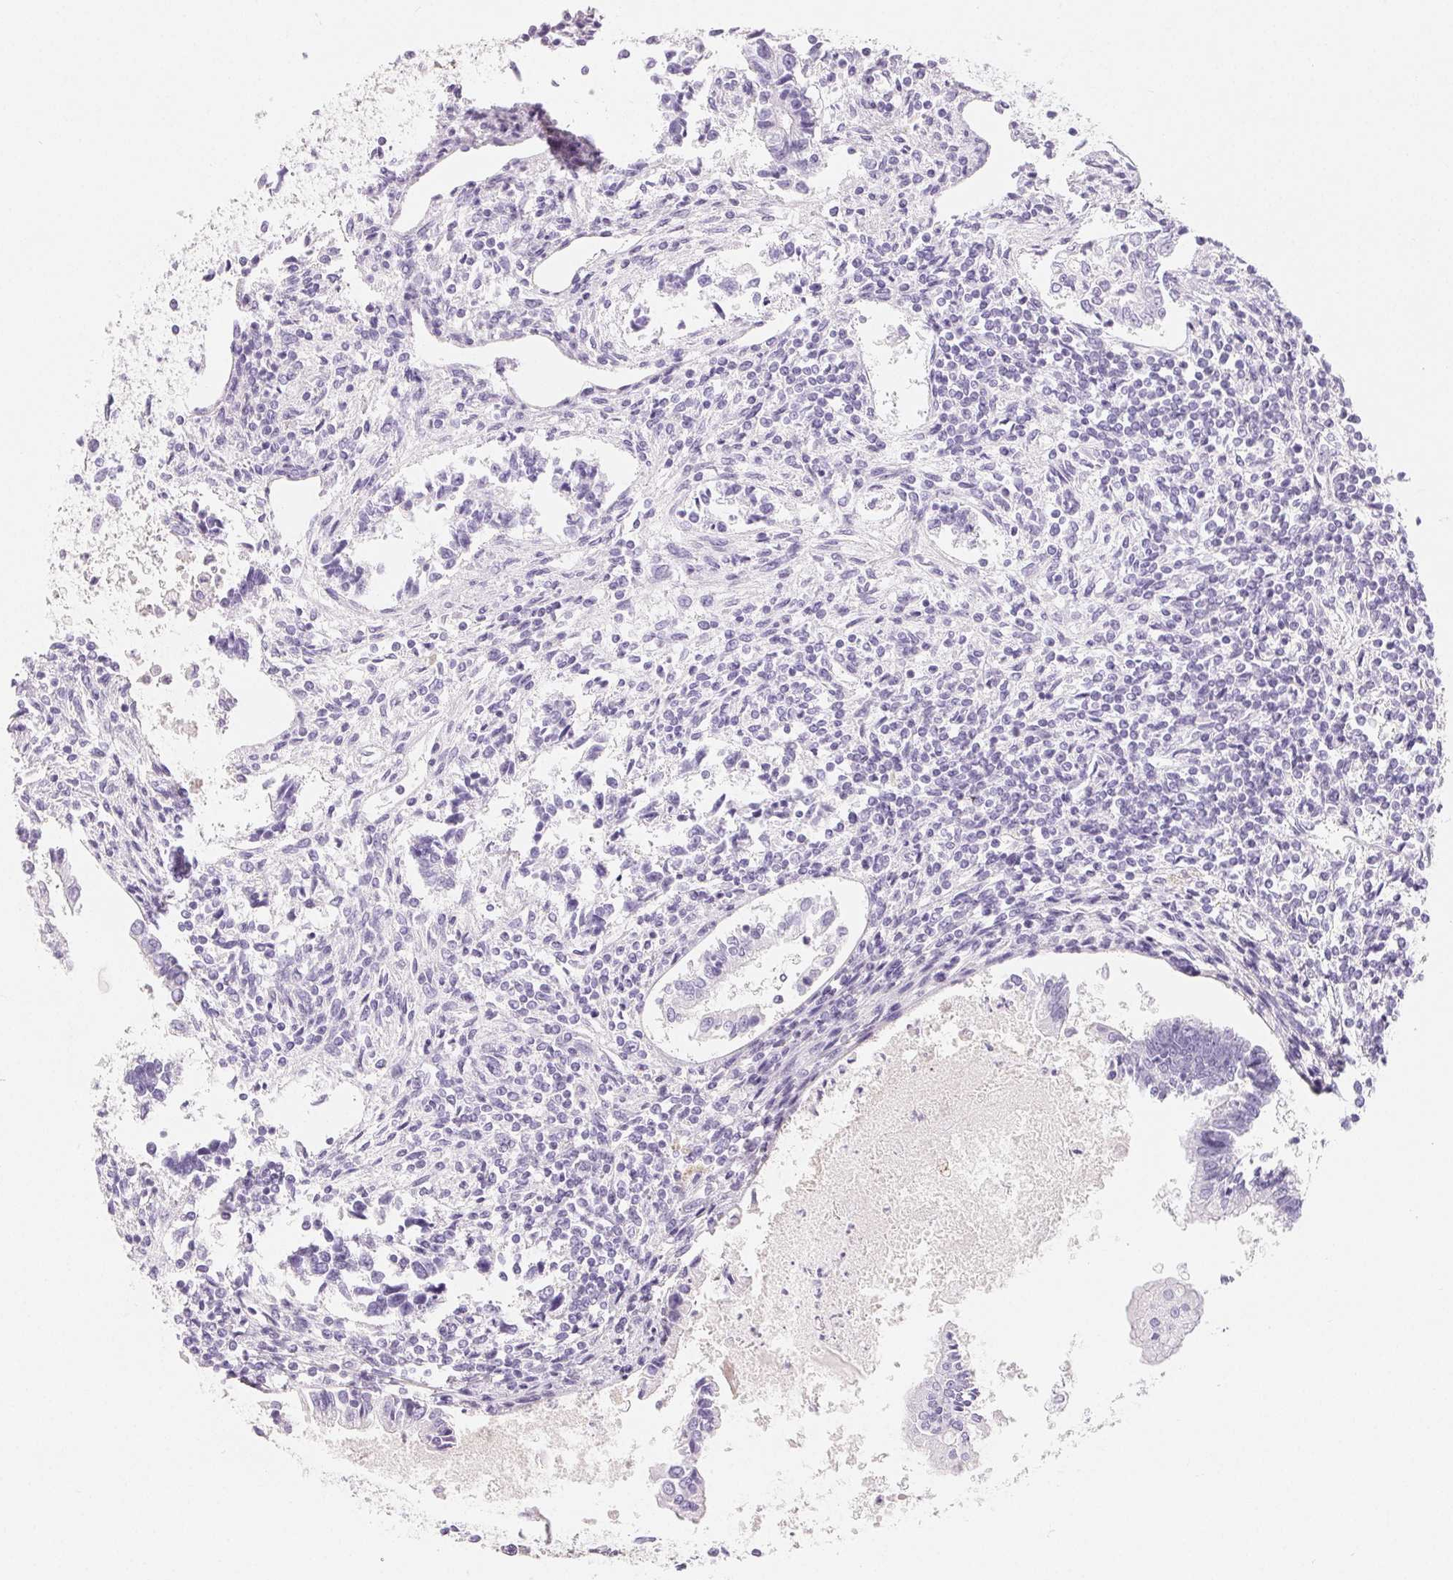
{"staining": {"intensity": "negative", "quantity": "none", "location": "none"}, "tissue": "testis cancer", "cell_type": "Tumor cells", "image_type": "cancer", "snomed": [{"axis": "morphology", "description": "Carcinoma, Embryonal, NOS"}, {"axis": "topography", "description": "Testis"}], "caption": "A high-resolution photomicrograph shows immunohistochemistry staining of embryonal carcinoma (testis), which displays no significant positivity in tumor cells. The staining was performed using DAB (3,3'-diaminobenzidine) to visualize the protein expression in brown, while the nuclei were stained in blue with hematoxylin (Magnification: 20x).", "gene": "SPACA5B", "patient": {"sex": "male", "age": 37}}